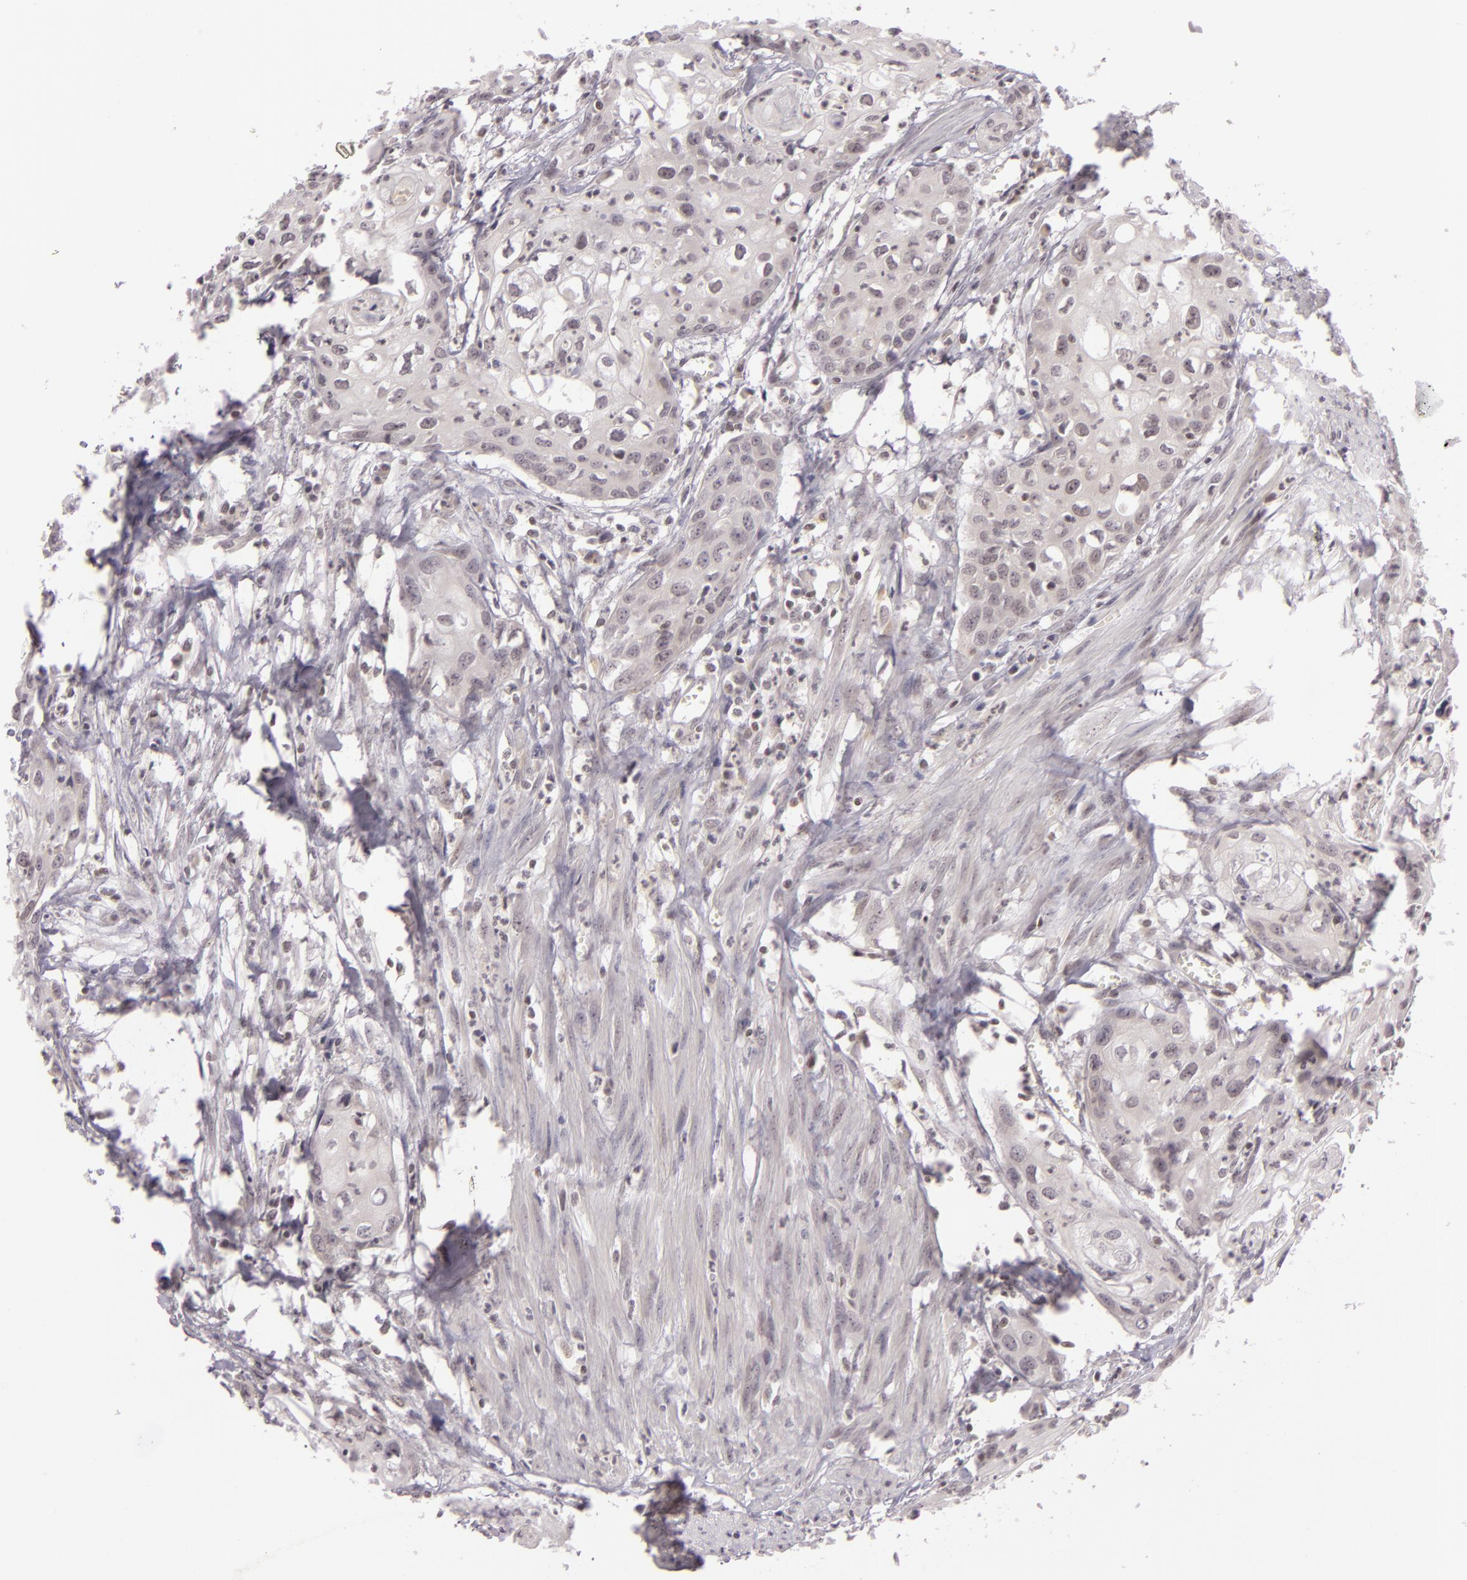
{"staining": {"intensity": "weak", "quantity": "<25%", "location": "nuclear"}, "tissue": "urothelial cancer", "cell_type": "Tumor cells", "image_type": "cancer", "snomed": [{"axis": "morphology", "description": "Urothelial carcinoma, High grade"}, {"axis": "topography", "description": "Urinary bladder"}], "caption": "There is no significant staining in tumor cells of urothelial cancer.", "gene": "ZFX", "patient": {"sex": "male", "age": 54}}